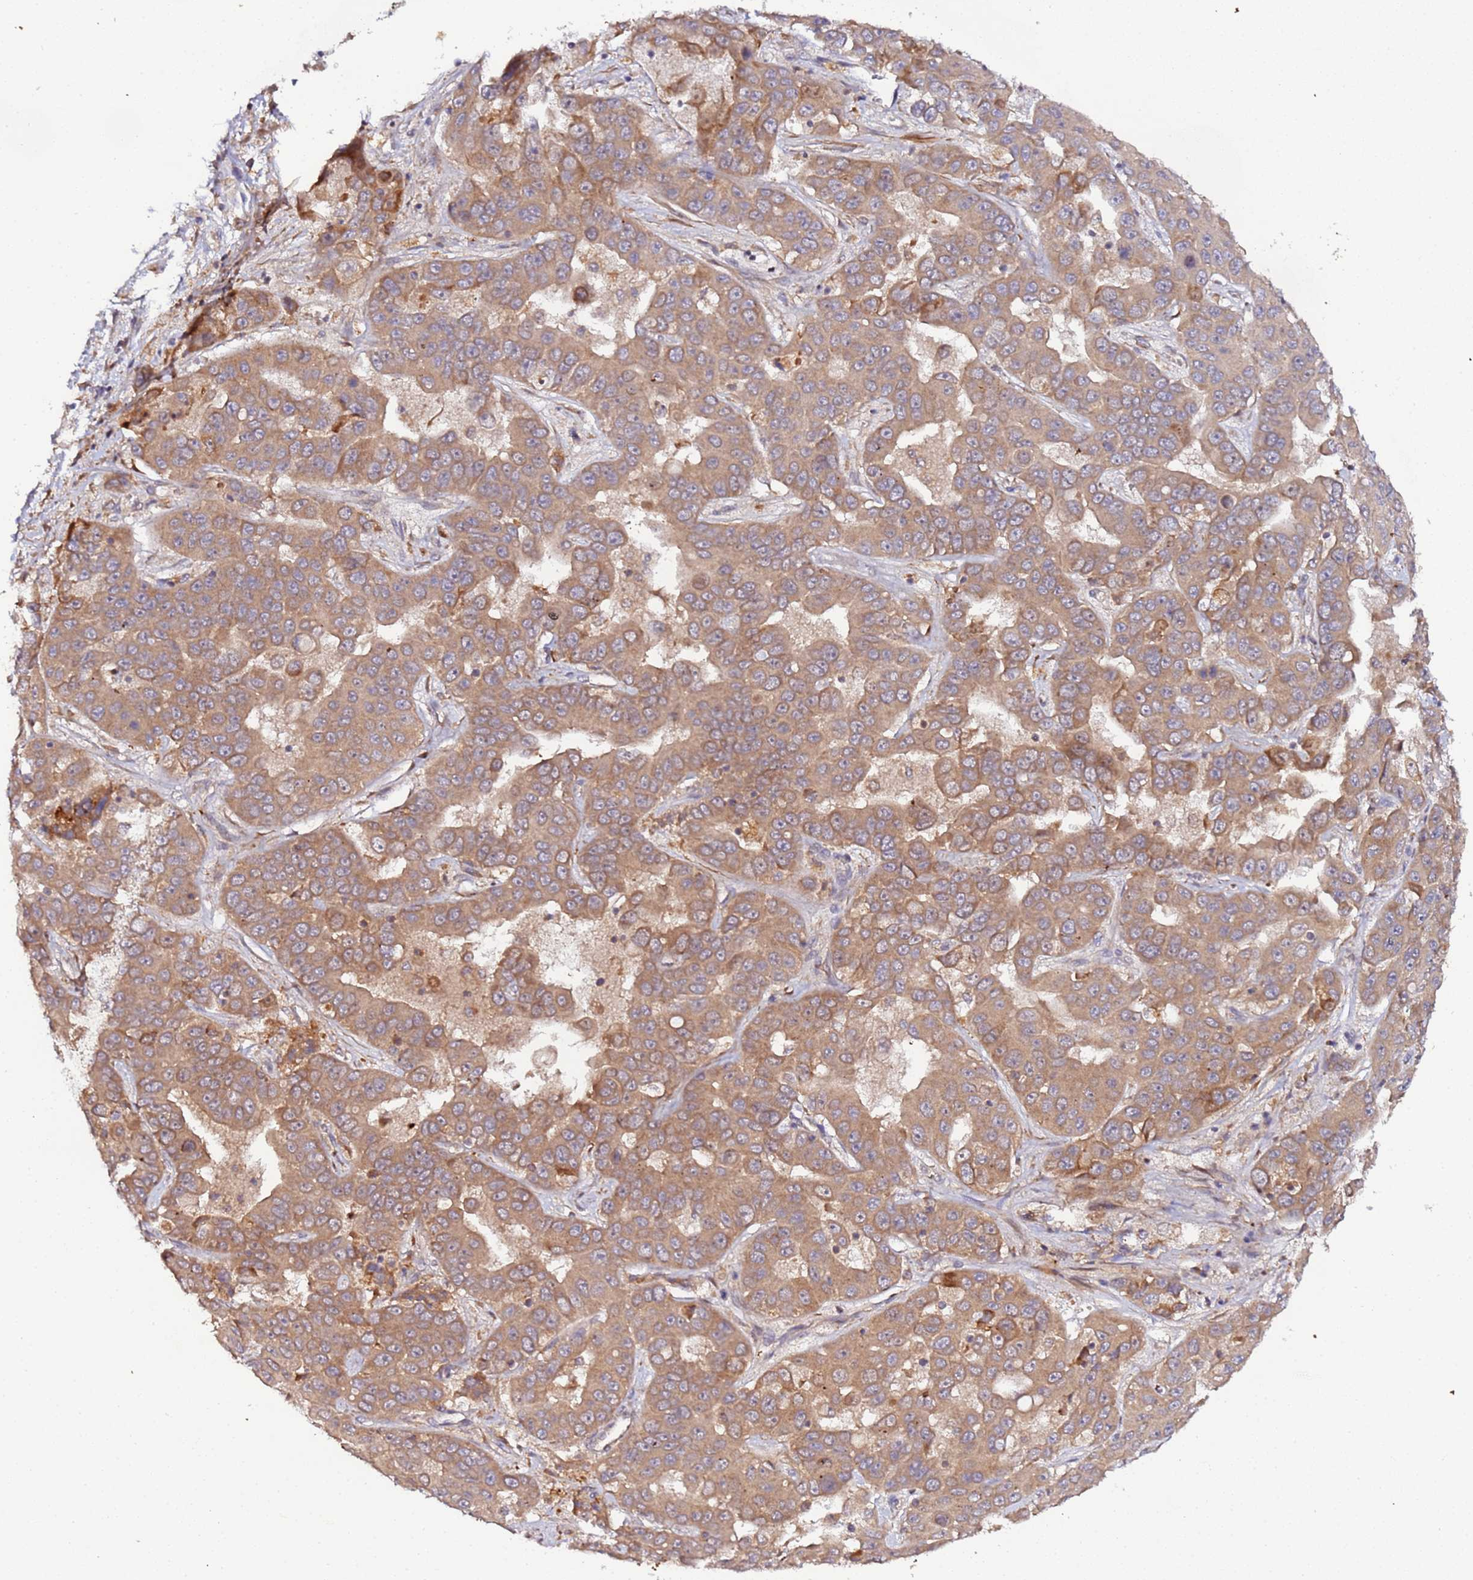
{"staining": {"intensity": "moderate", "quantity": ">75%", "location": "cytoplasmic/membranous"}, "tissue": "liver cancer", "cell_type": "Tumor cells", "image_type": "cancer", "snomed": [{"axis": "morphology", "description": "Cholangiocarcinoma"}, {"axis": "topography", "description": "Liver"}], "caption": "About >75% of tumor cells in human liver cancer (cholangiocarcinoma) show moderate cytoplasmic/membranous protein staining as visualized by brown immunohistochemical staining.", "gene": "TRIM26", "patient": {"sex": "female", "age": 52}}